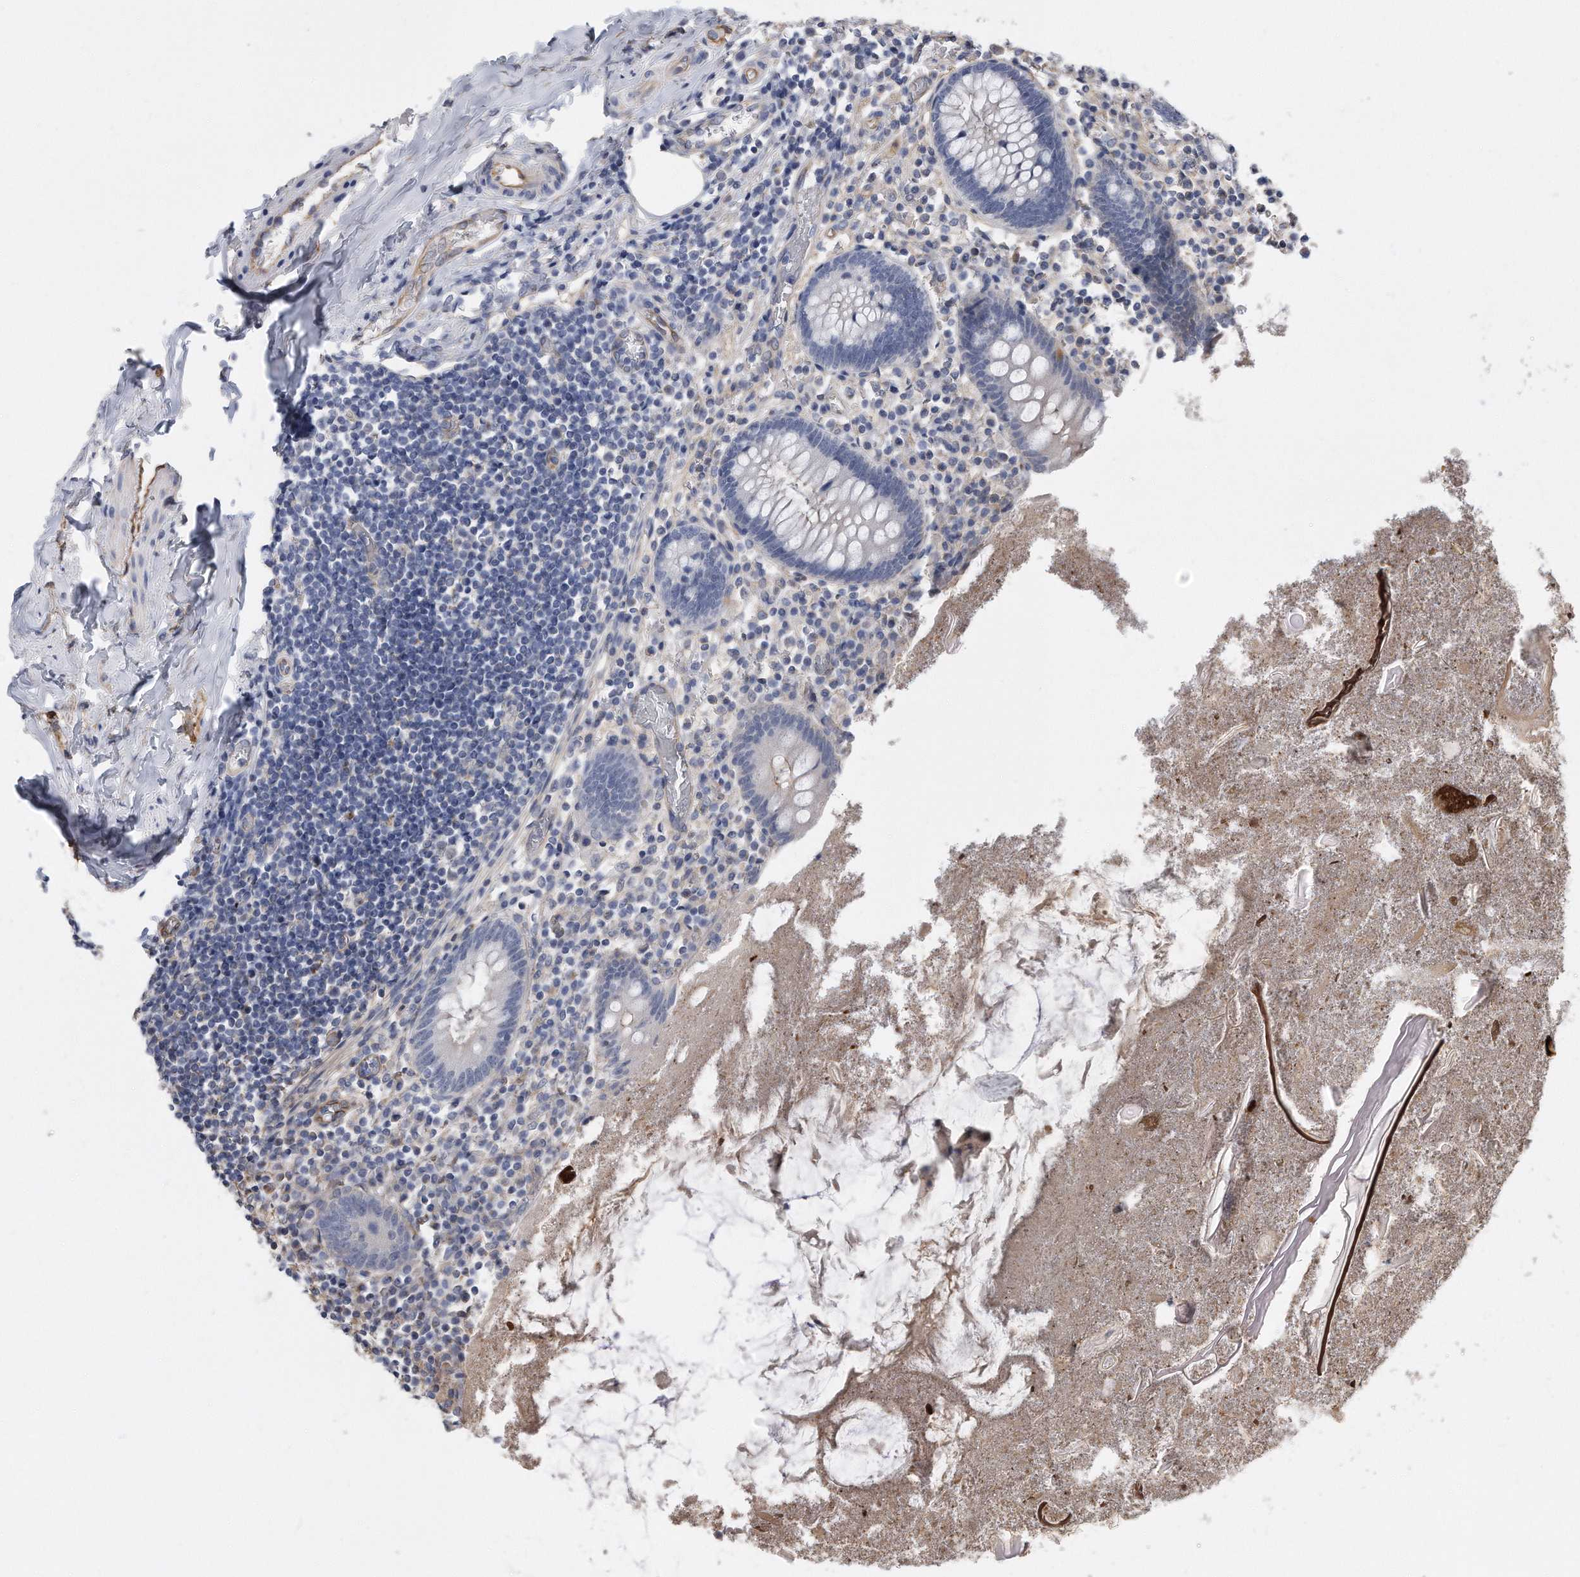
{"staining": {"intensity": "negative", "quantity": "none", "location": "none"}, "tissue": "appendix", "cell_type": "Glandular cells", "image_type": "normal", "snomed": [{"axis": "morphology", "description": "Normal tissue, NOS"}, {"axis": "topography", "description": "Appendix"}], "caption": "Protein analysis of normal appendix exhibits no significant expression in glandular cells.", "gene": "GPC1", "patient": {"sex": "female", "age": 17}}